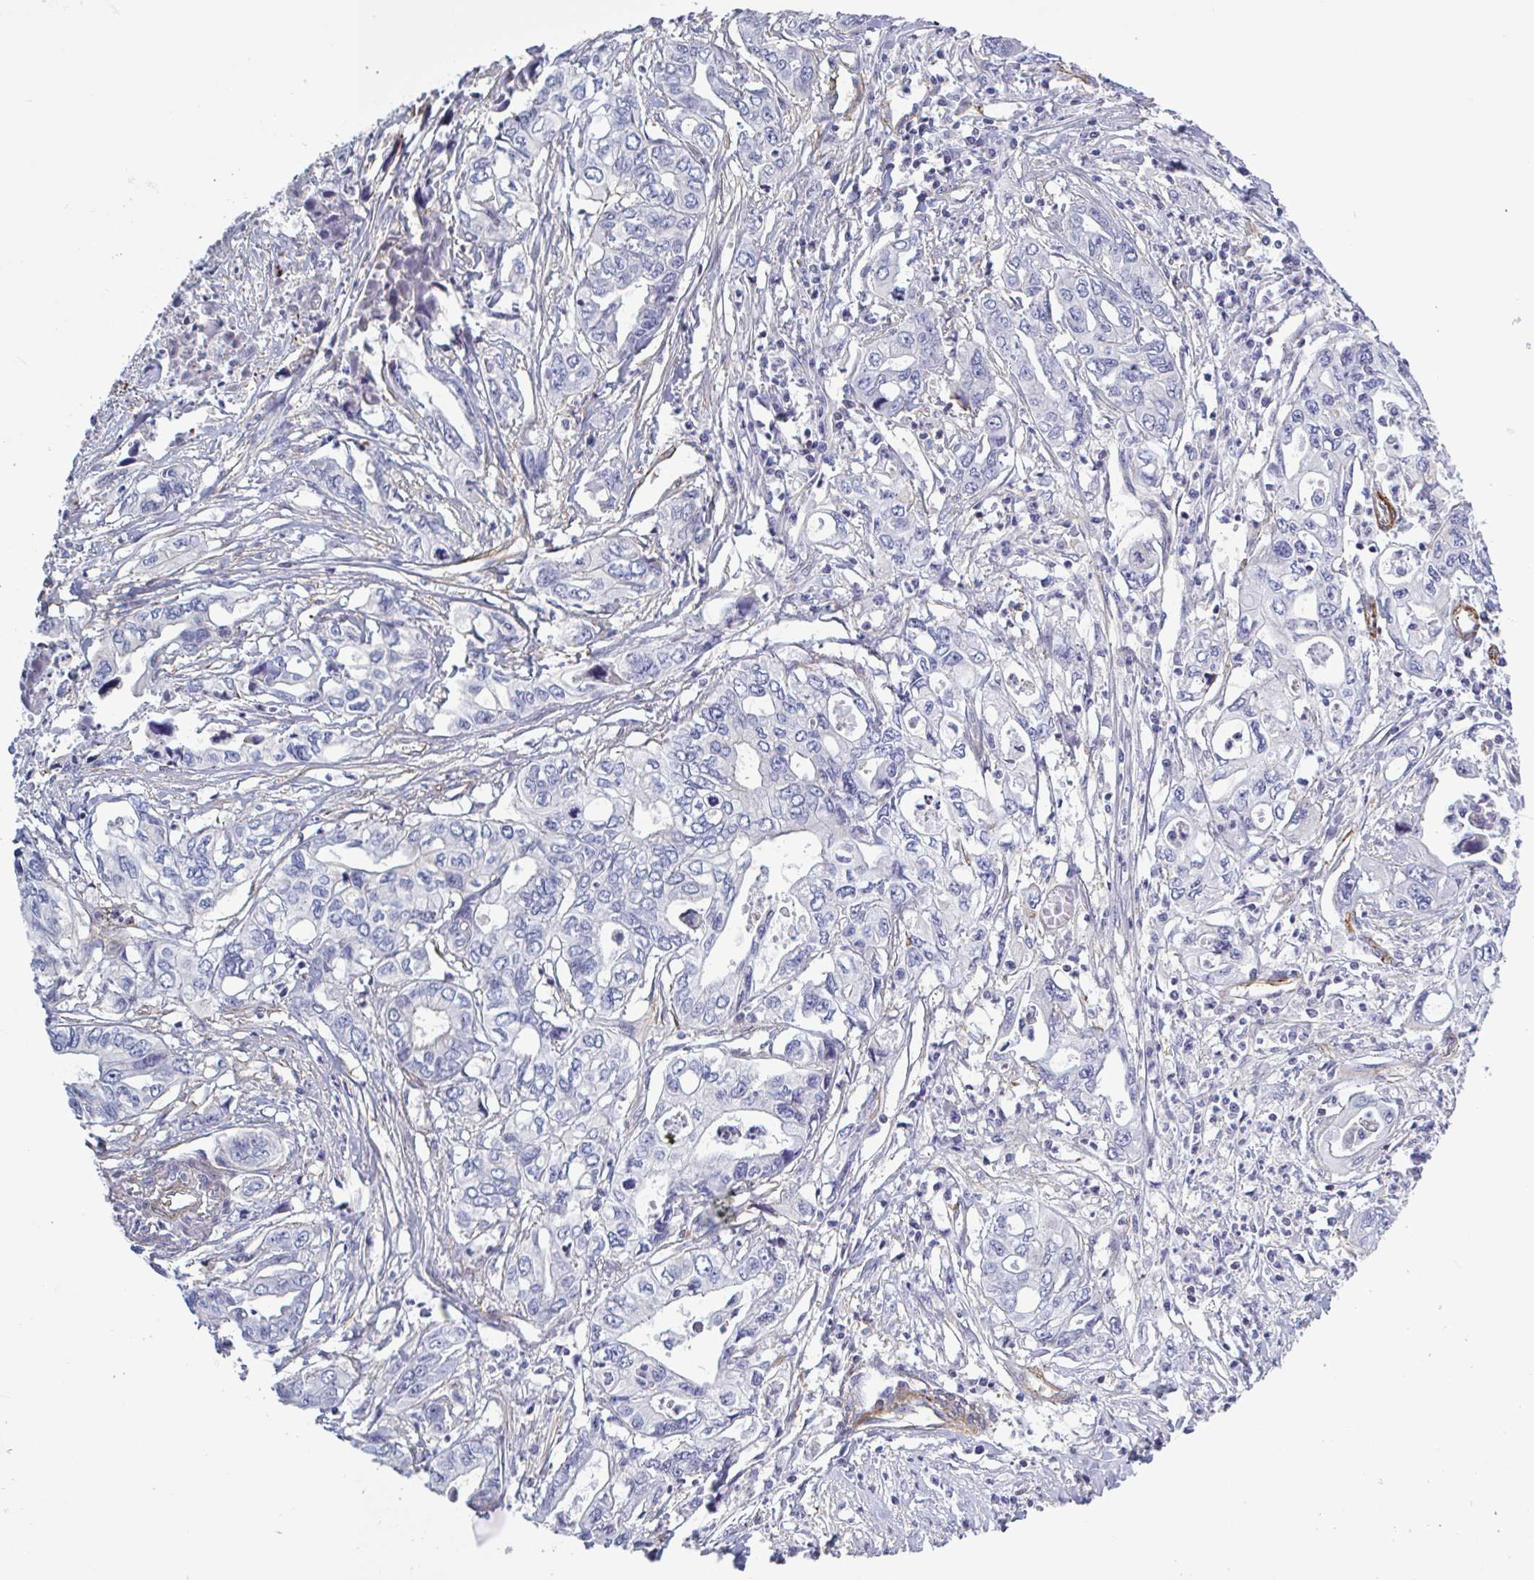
{"staining": {"intensity": "negative", "quantity": "none", "location": "none"}, "tissue": "pancreatic cancer", "cell_type": "Tumor cells", "image_type": "cancer", "snomed": [{"axis": "morphology", "description": "Adenocarcinoma, NOS"}, {"axis": "topography", "description": "Pancreas"}], "caption": "Tumor cells show no significant protein staining in adenocarcinoma (pancreatic).", "gene": "SHISA7", "patient": {"sex": "male", "age": 68}}